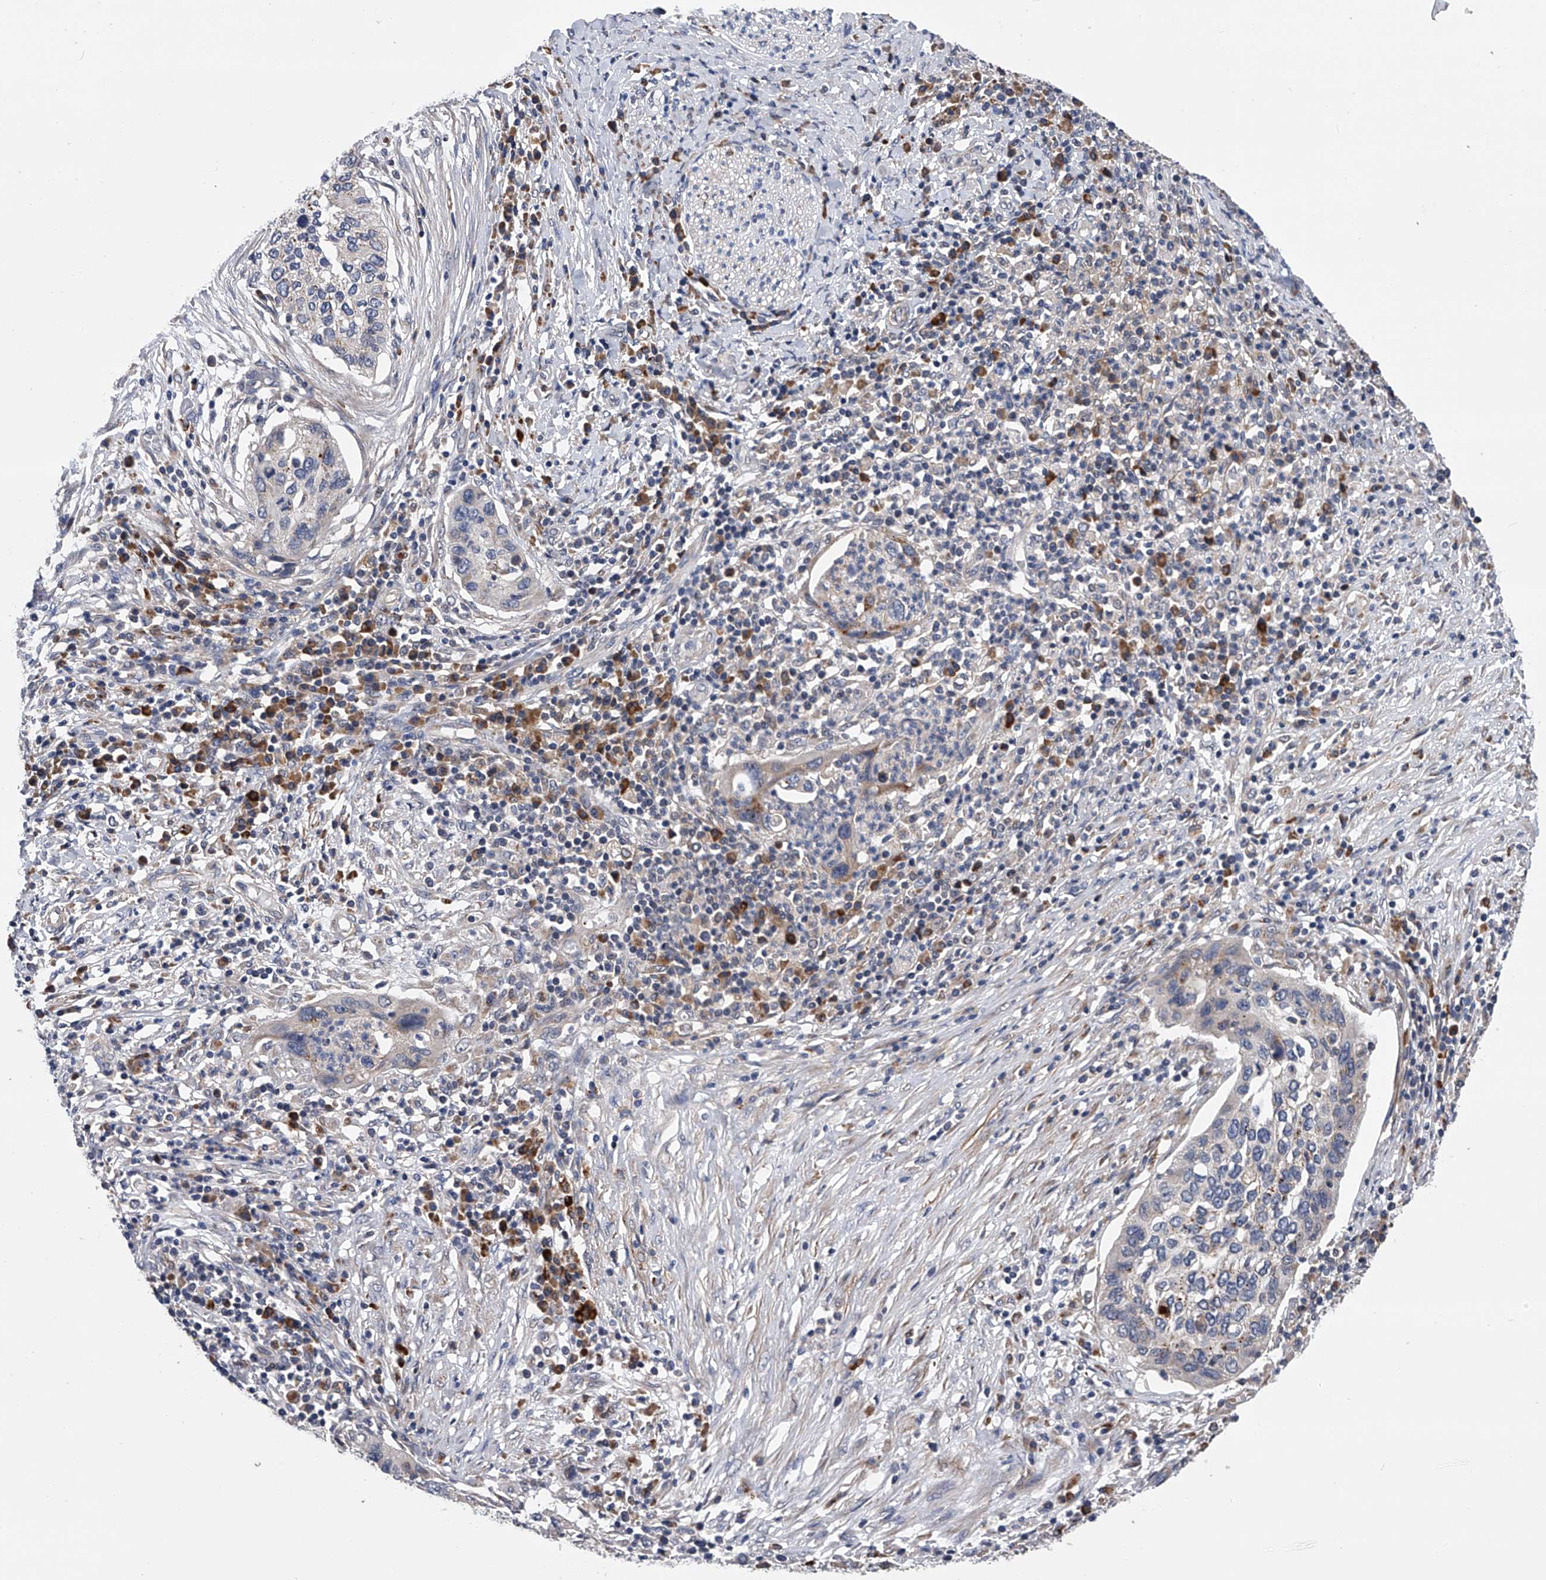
{"staining": {"intensity": "negative", "quantity": "none", "location": "none"}, "tissue": "cervical cancer", "cell_type": "Tumor cells", "image_type": "cancer", "snomed": [{"axis": "morphology", "description": "Squamous cell carcinoma, NOS"}, {"axis": "topography", "description": "Cervix"}], "caption": "Immunohistochemistry (IHC) of cervical squamous cell carcinoma reveals no positivity in tumor cells.", "gene": "SPOCK1", "patient": {"sex": "female", "age": 38}}